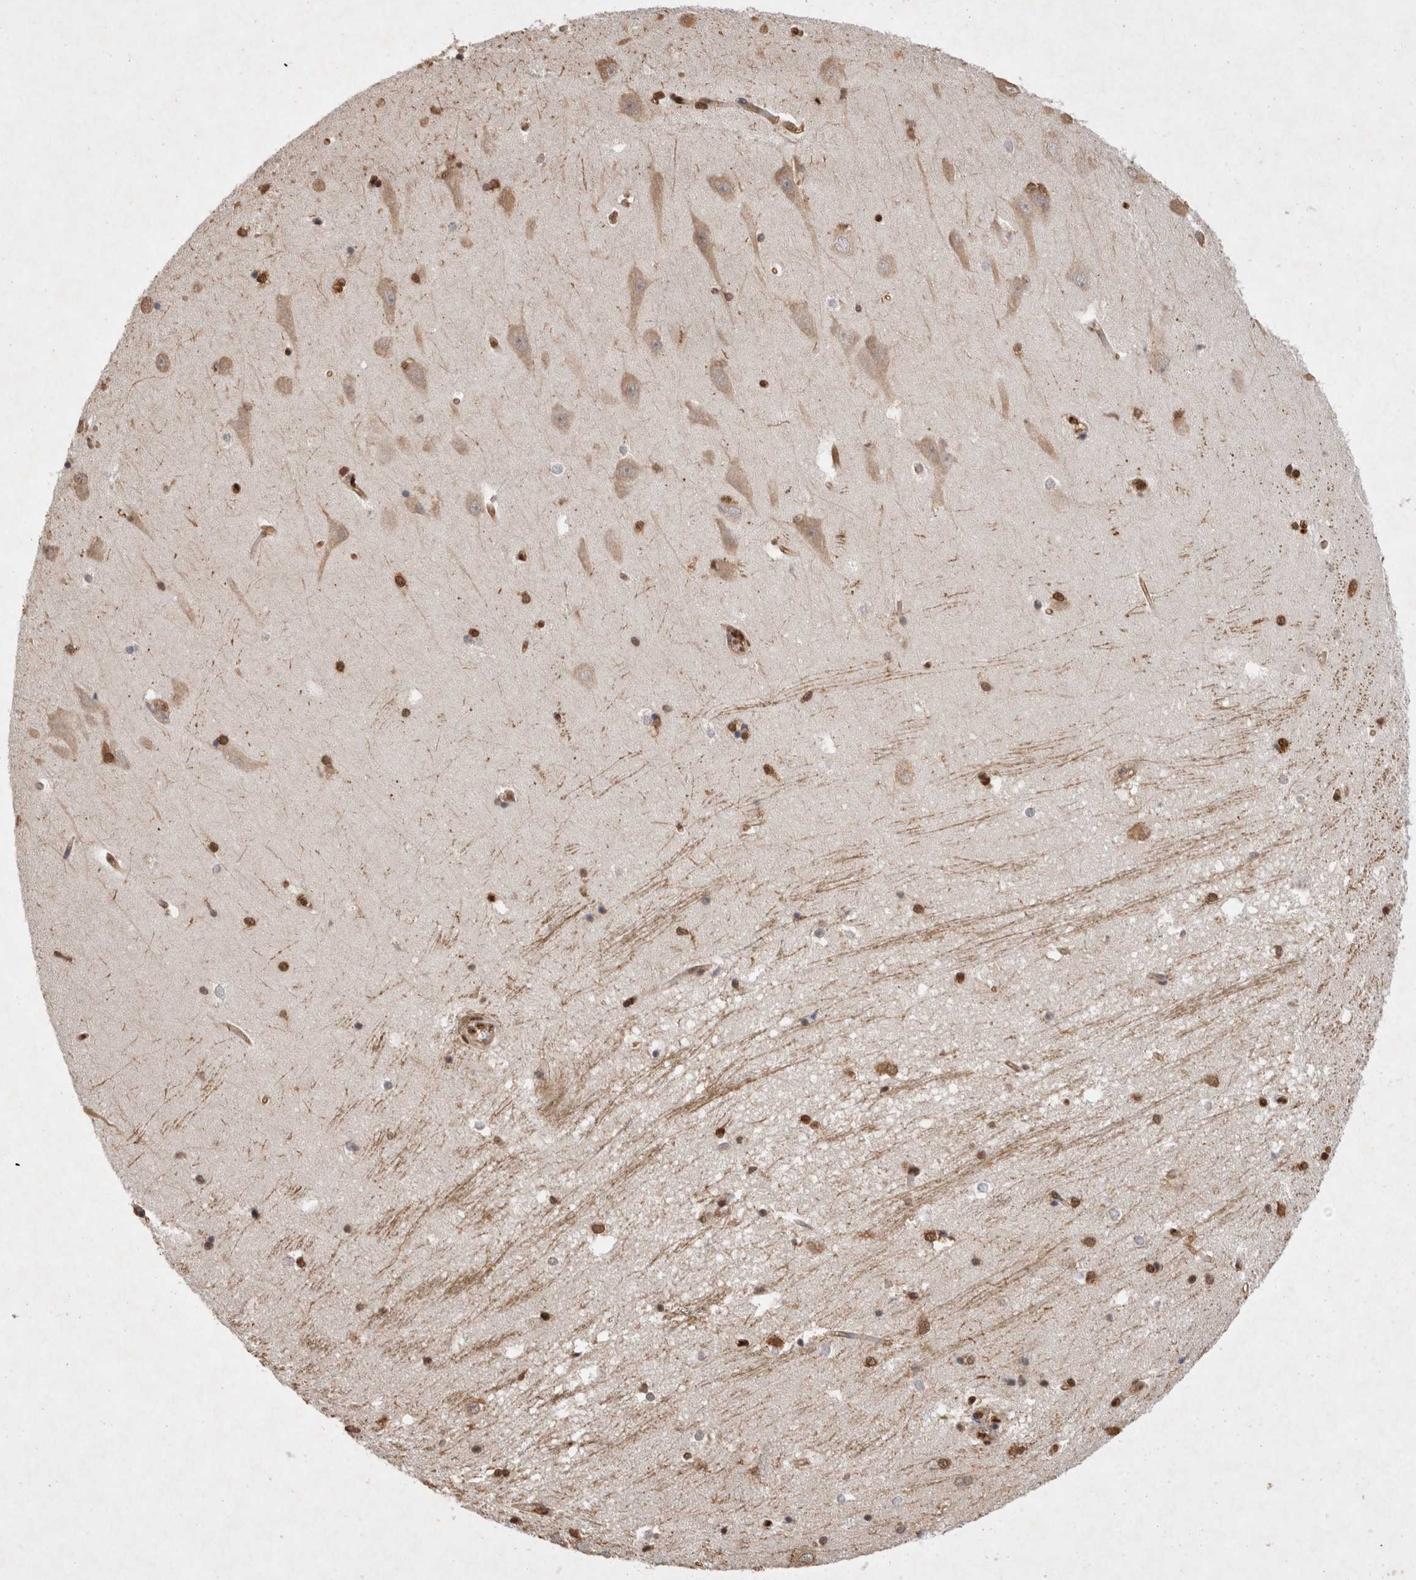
{"staining": {"intensity": "strong", "quantity": ">75%", "location": "nuclear"}, "tissue": "hippocampus", "cell_type": "Glial cells", "image_type": "normal", "snomed": [{"axis": "morphology", "description": "Normal tissue, NOS"}, {"axis": "topography", "description": "Hippocampus"}], "caption": "This is a histology image of immunohistochemistry staining of unremarkable hippocampus, which shows strong staining in the nuclear of glial cells.", "gene": "HDGF", "patient": {"sex": "male", "age": 45}}